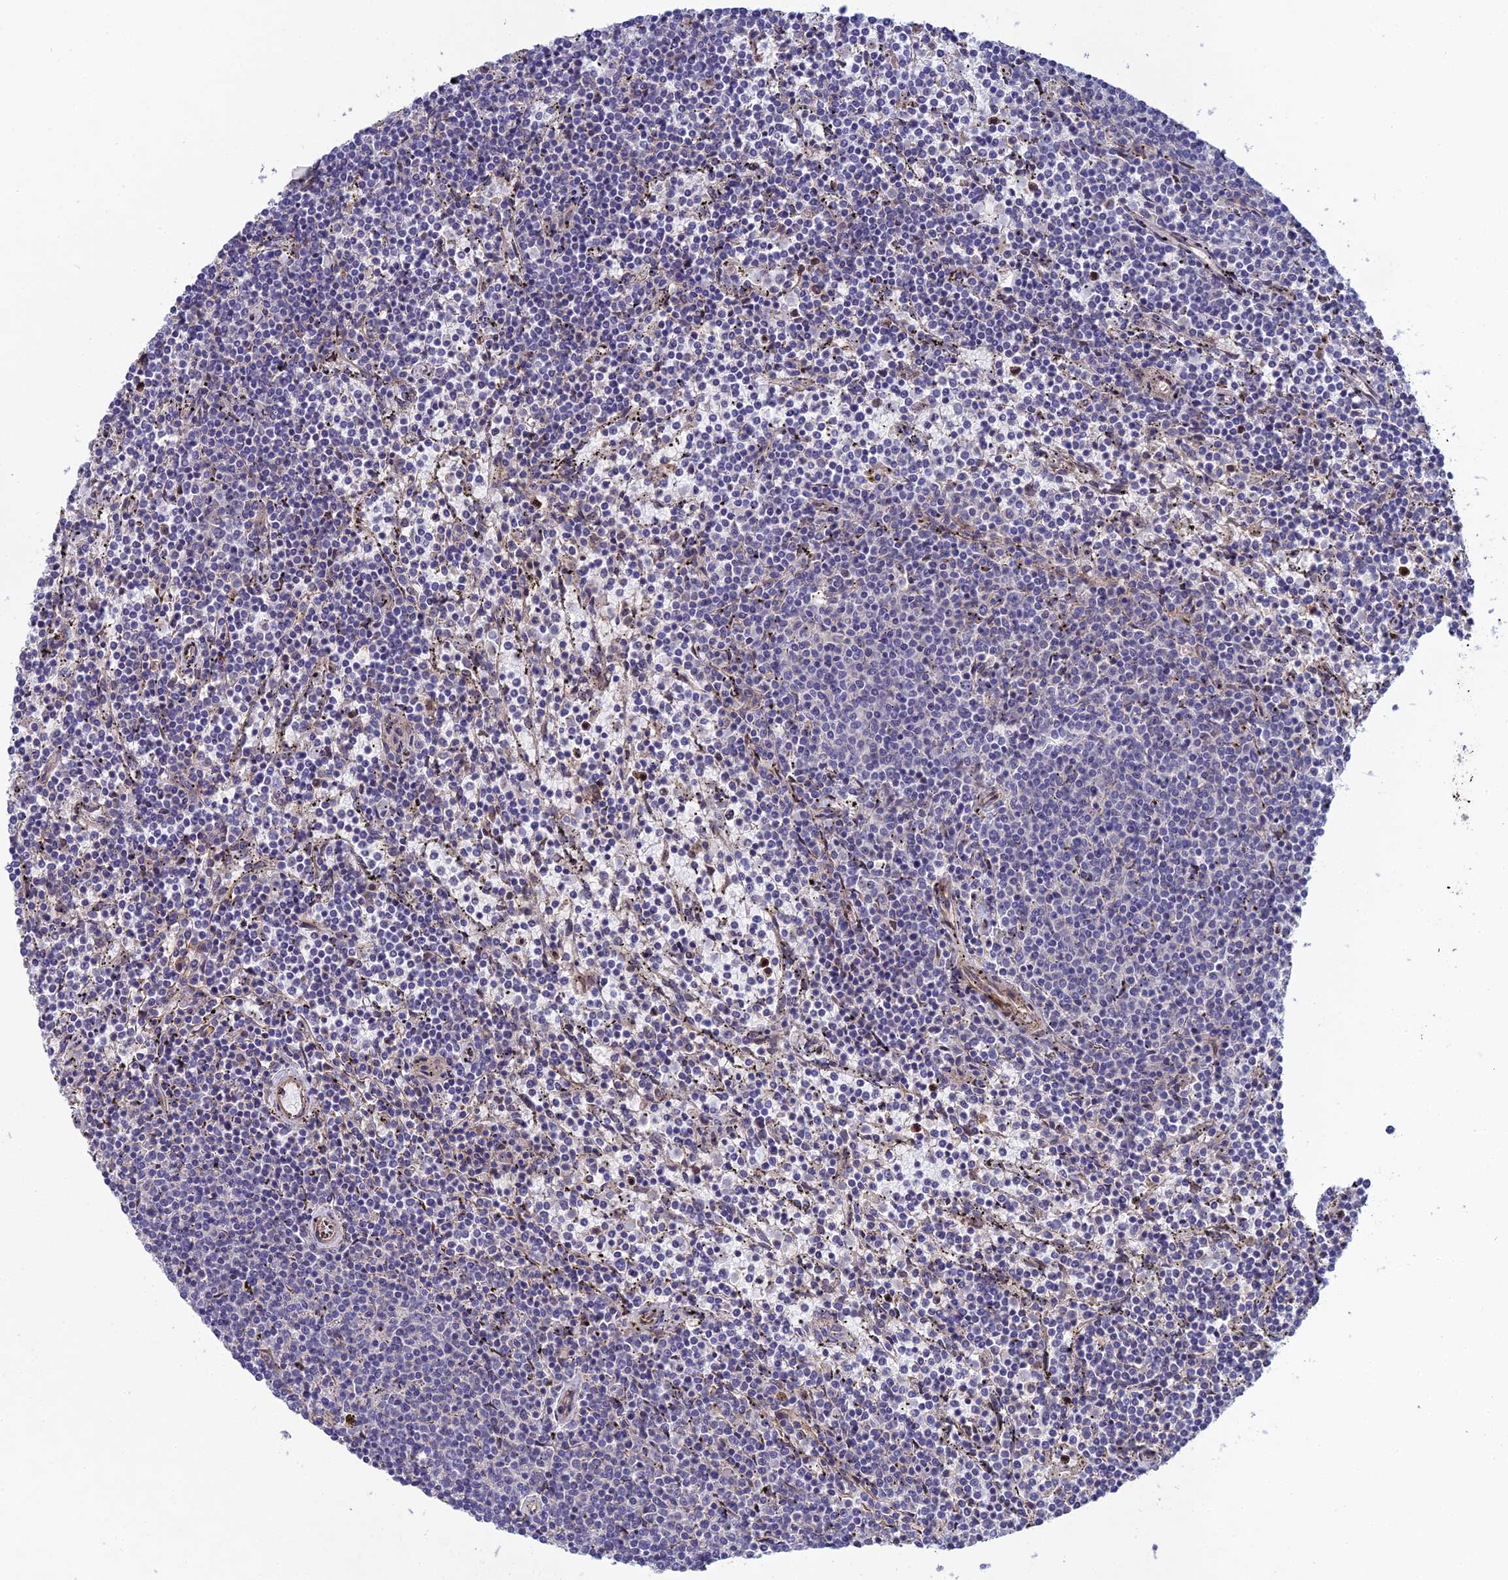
{"staining": {"intensity": "negative", "quantity": "none", "location": "none"}, "tissue": "lymphoma", "cell_type": "Tumor cells", "image_type": "cancer", "snomed": [{"axis": "morphology", "description": "Malignant lymphoma, non-Hodgkin's type, Low grade"}, {"axis": "topography", "description": "Spleen"}], "caption": "The micrograph exhibits no staining of tumor cells in lymphoma.", "gene": "RALGAPA2", "patient": {"sex": "female", "age": 50}}